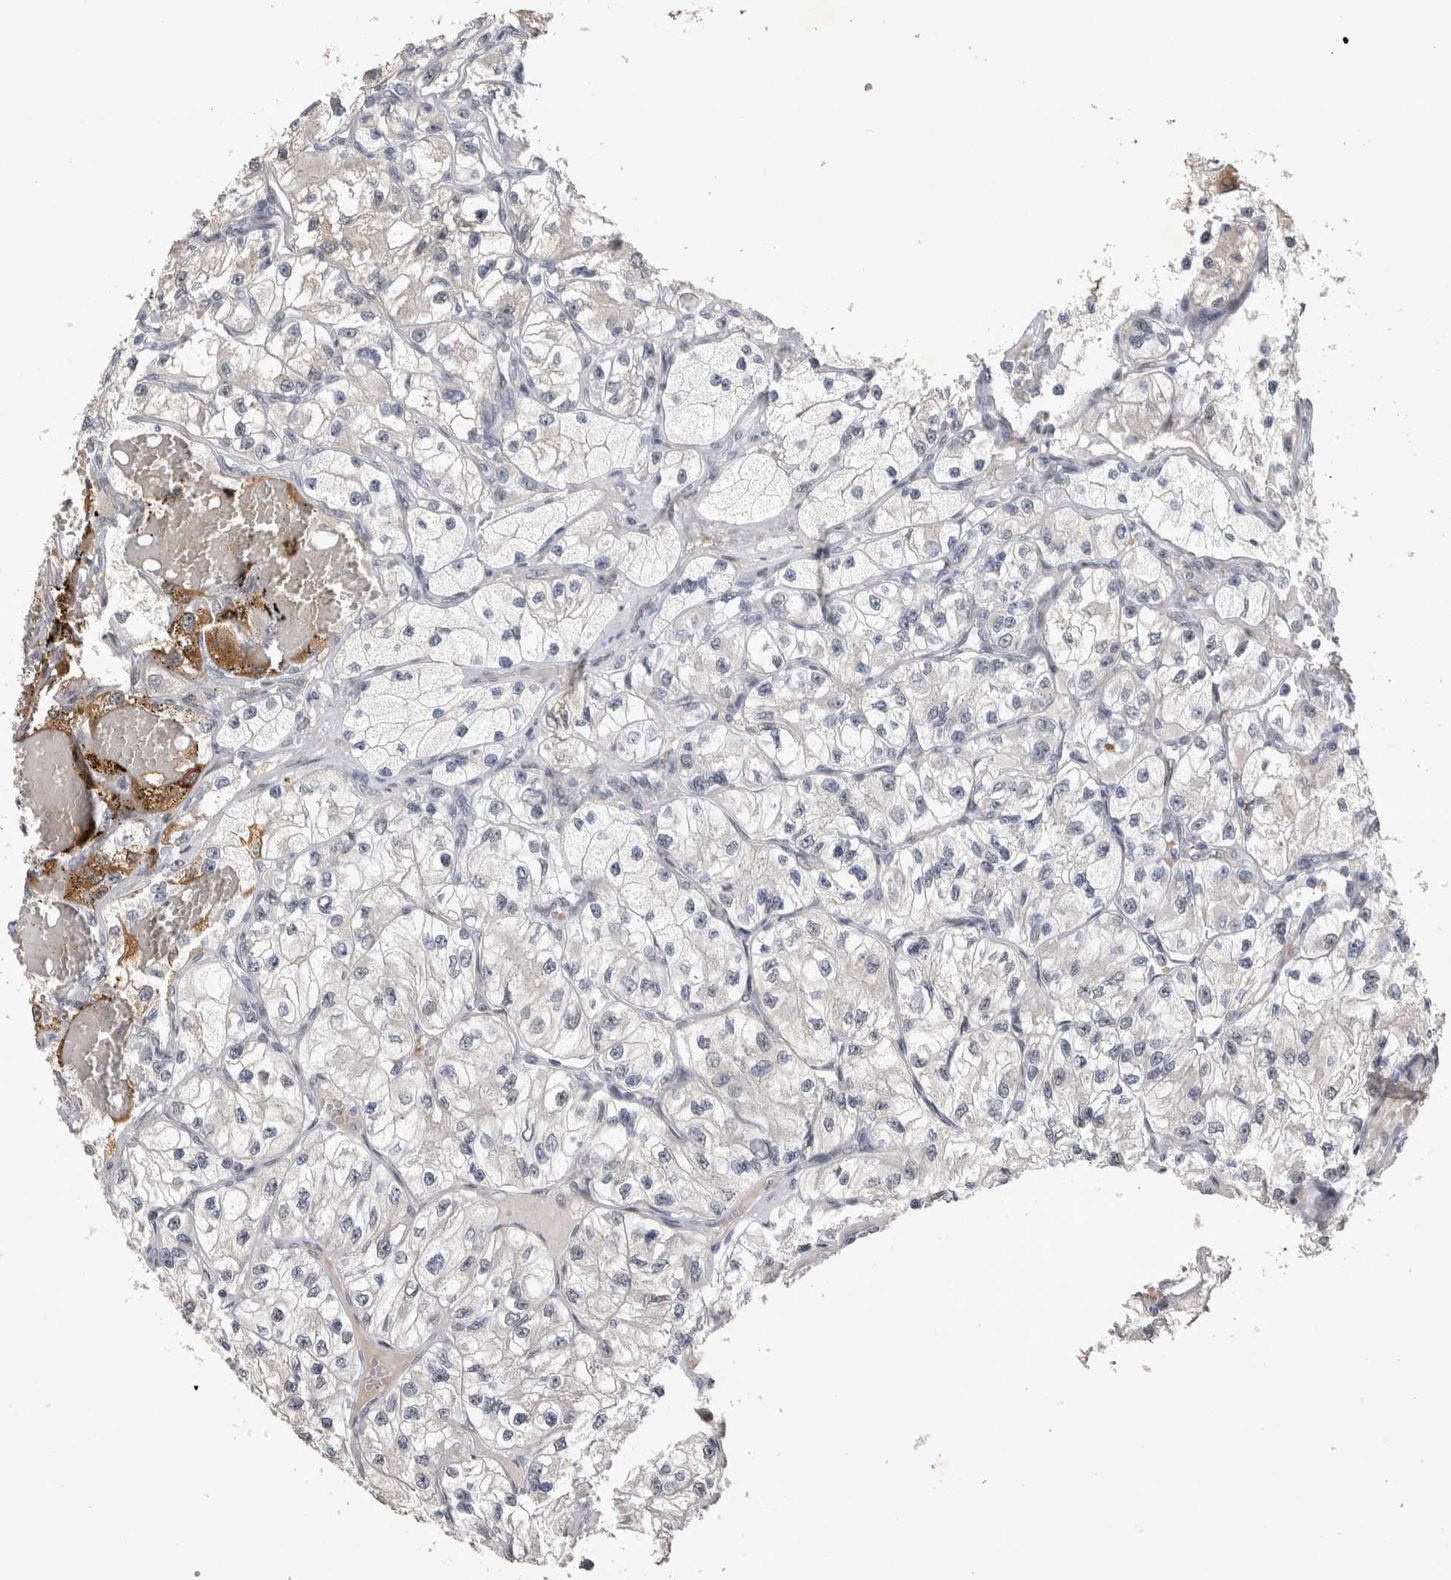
{"staining": {"intensity": "negative", "quantity": "none", "location": "none"}, "tissue": "renal cancer", "cell_type": "Tumor cells", "image_type": "cancer", "snomed": [{"axis": "morphology", "description": "Adenocarcinoma, NOS"}, {"axis": "topography", "description": "Kidney"}], "caption": "A micrograph of human renal adenocarcinoma is negative for staining in tumor cells.", "gene": "IFI44", "patient": {"sex": "female", "age": 57}}